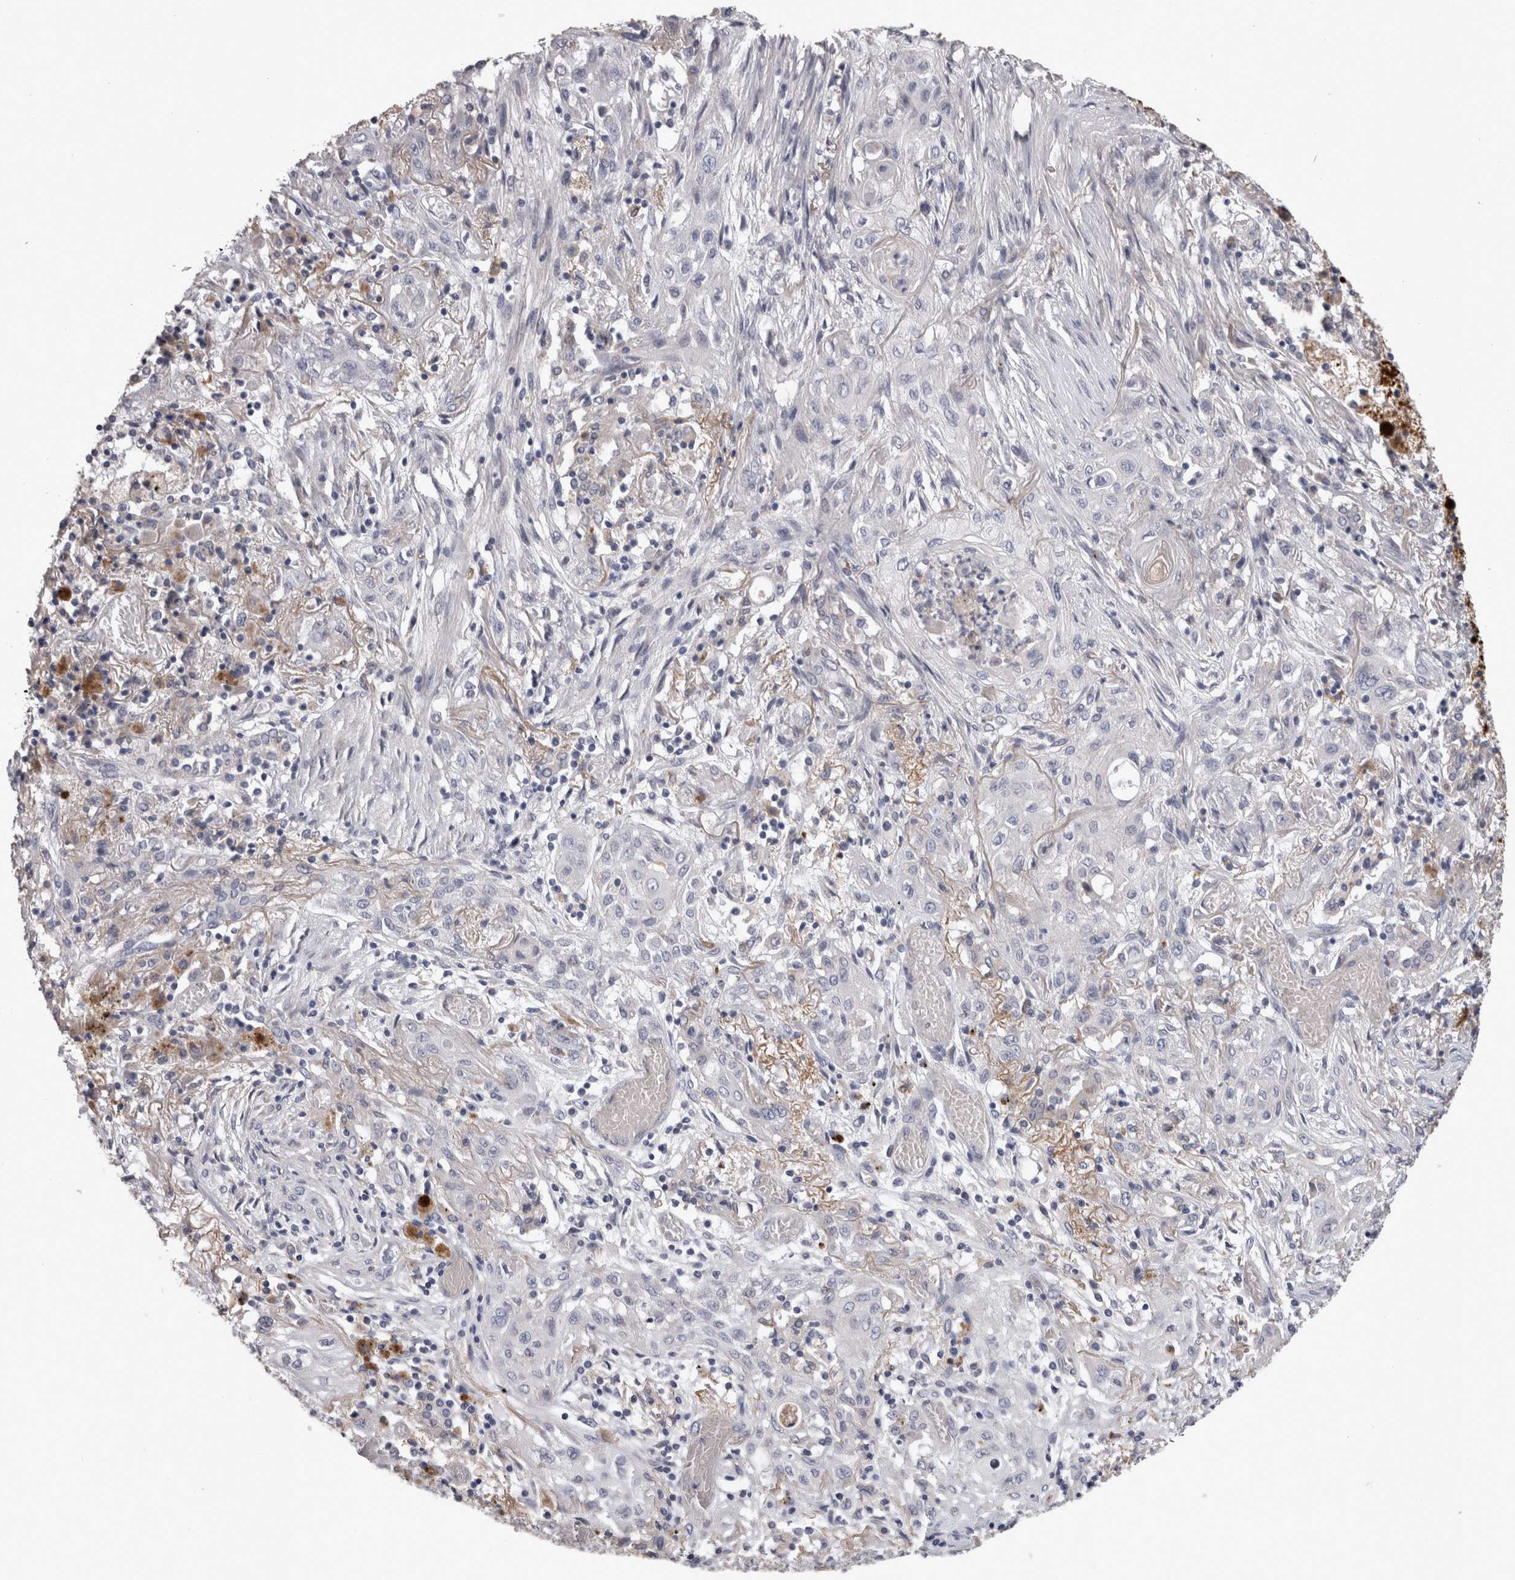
{"staining": {"intensity": "negative", "quantity": "none", "location": "none"}, "tissue": "lung cancer", "cell_type": "Tumor cells", "image_type": "cancer", "snomed": [{"axis": "morphology", "description": "Squamous cell carcinoma, NOS"}, {"axis": "topography", "description": "Lung"}], "caption": "Lung cancer (squamous cell carcinoma) stained for a protein using immunohistochemistry displays no positivity tumor cells.", "gene": "STC1", "patient": {"sex": "female", "age": 47}}